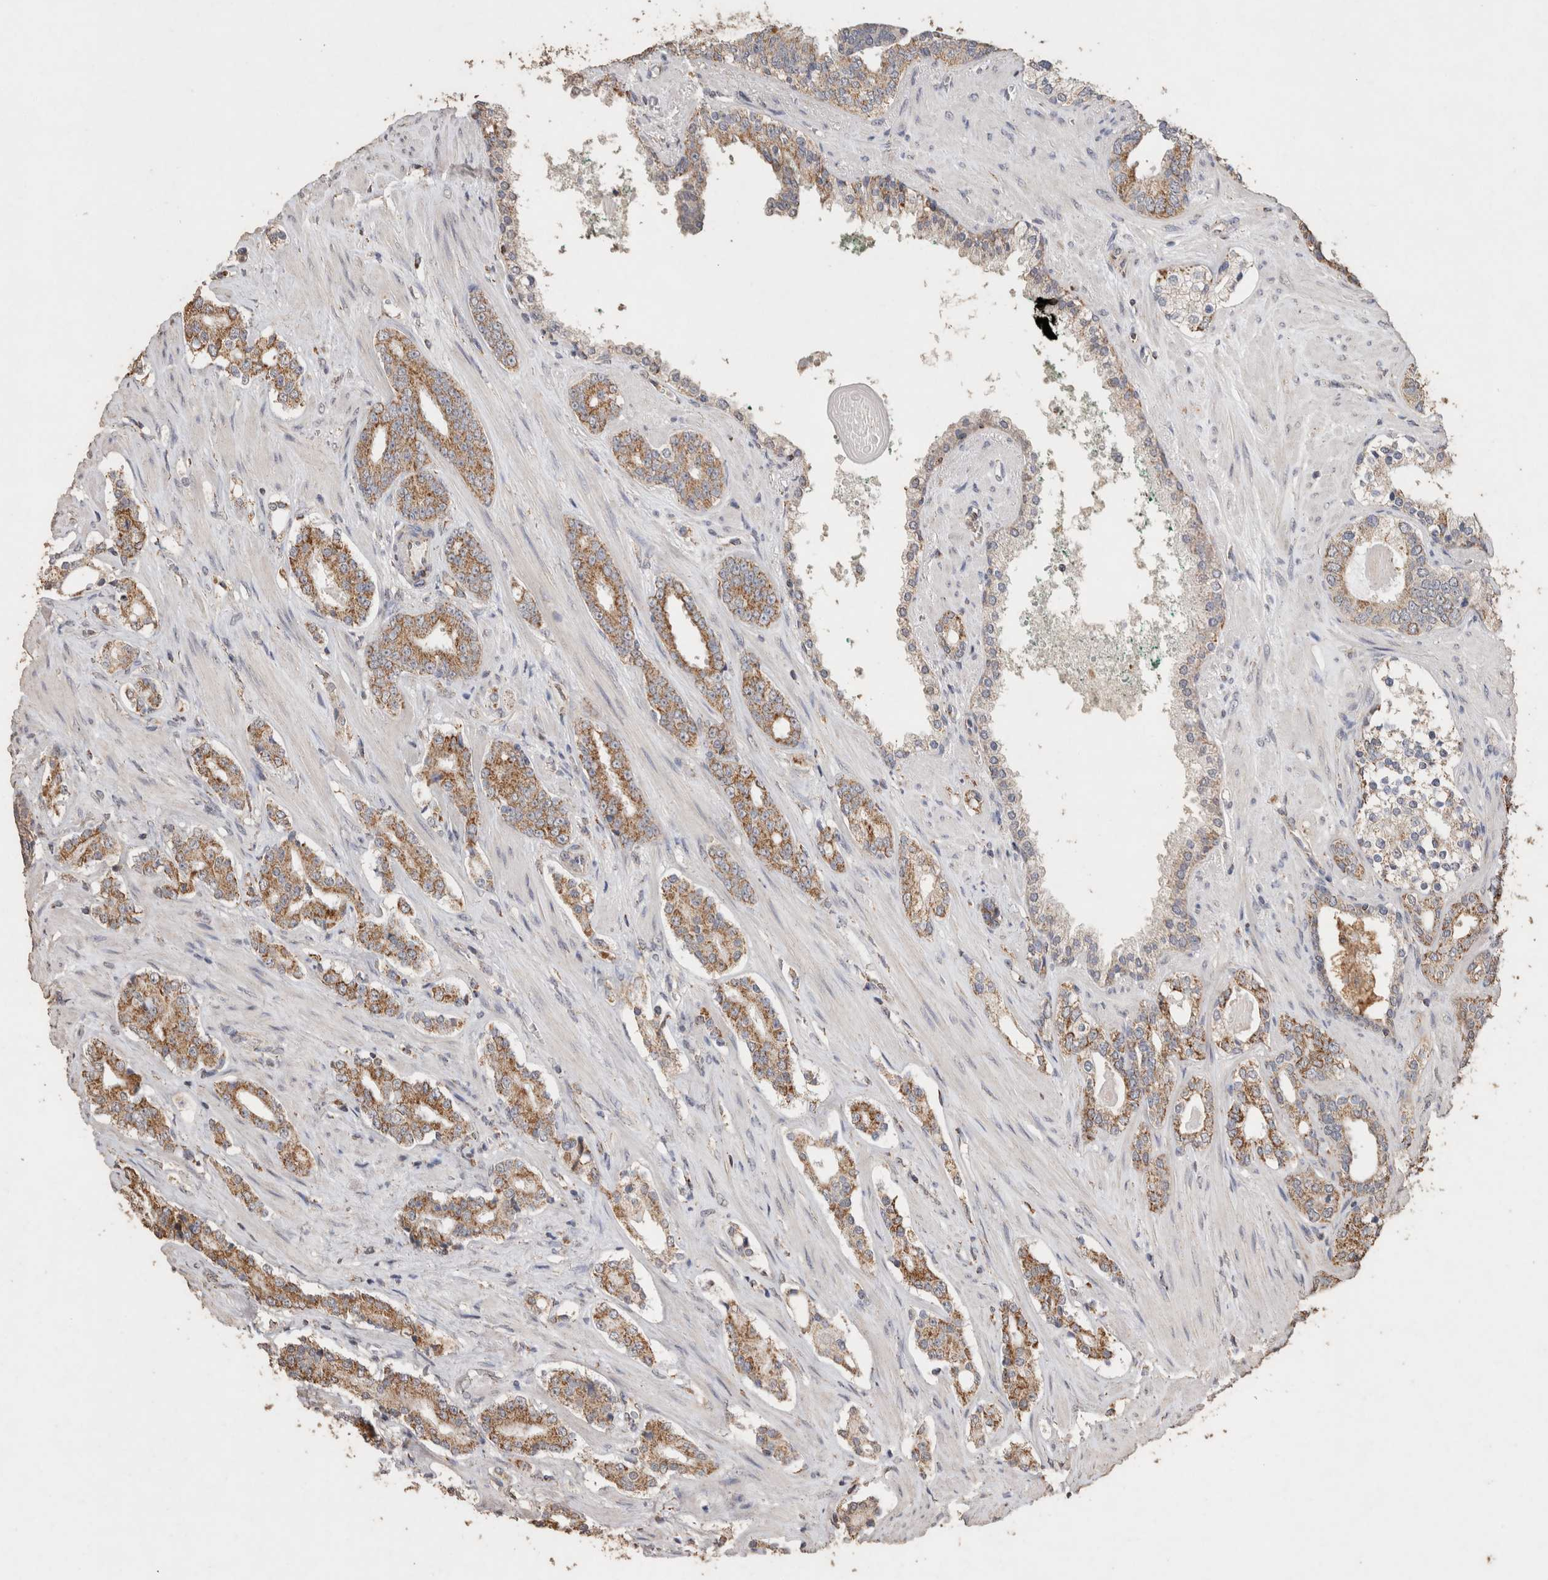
{"staining": {"intensity": "moderate", "quantity": ">75%", "location": "cytoplasmic/membranous"}, "tissue": "prostate cancer", "cell_type": "Tumor cells", "image_type": "cancer", "snomed": [{"axis": "morphology", "description": "Adenocarcinoma, High grade"}, {"axis": "topography", "description": "Prostate"}], "caption": "Human prostate cancer (adenocarcinoma (high-grade)) stained with a protein marker displays moderate staining in tumor cells.", "gene": "ACADM", "patient": {"sex": "male", "age": 71}}